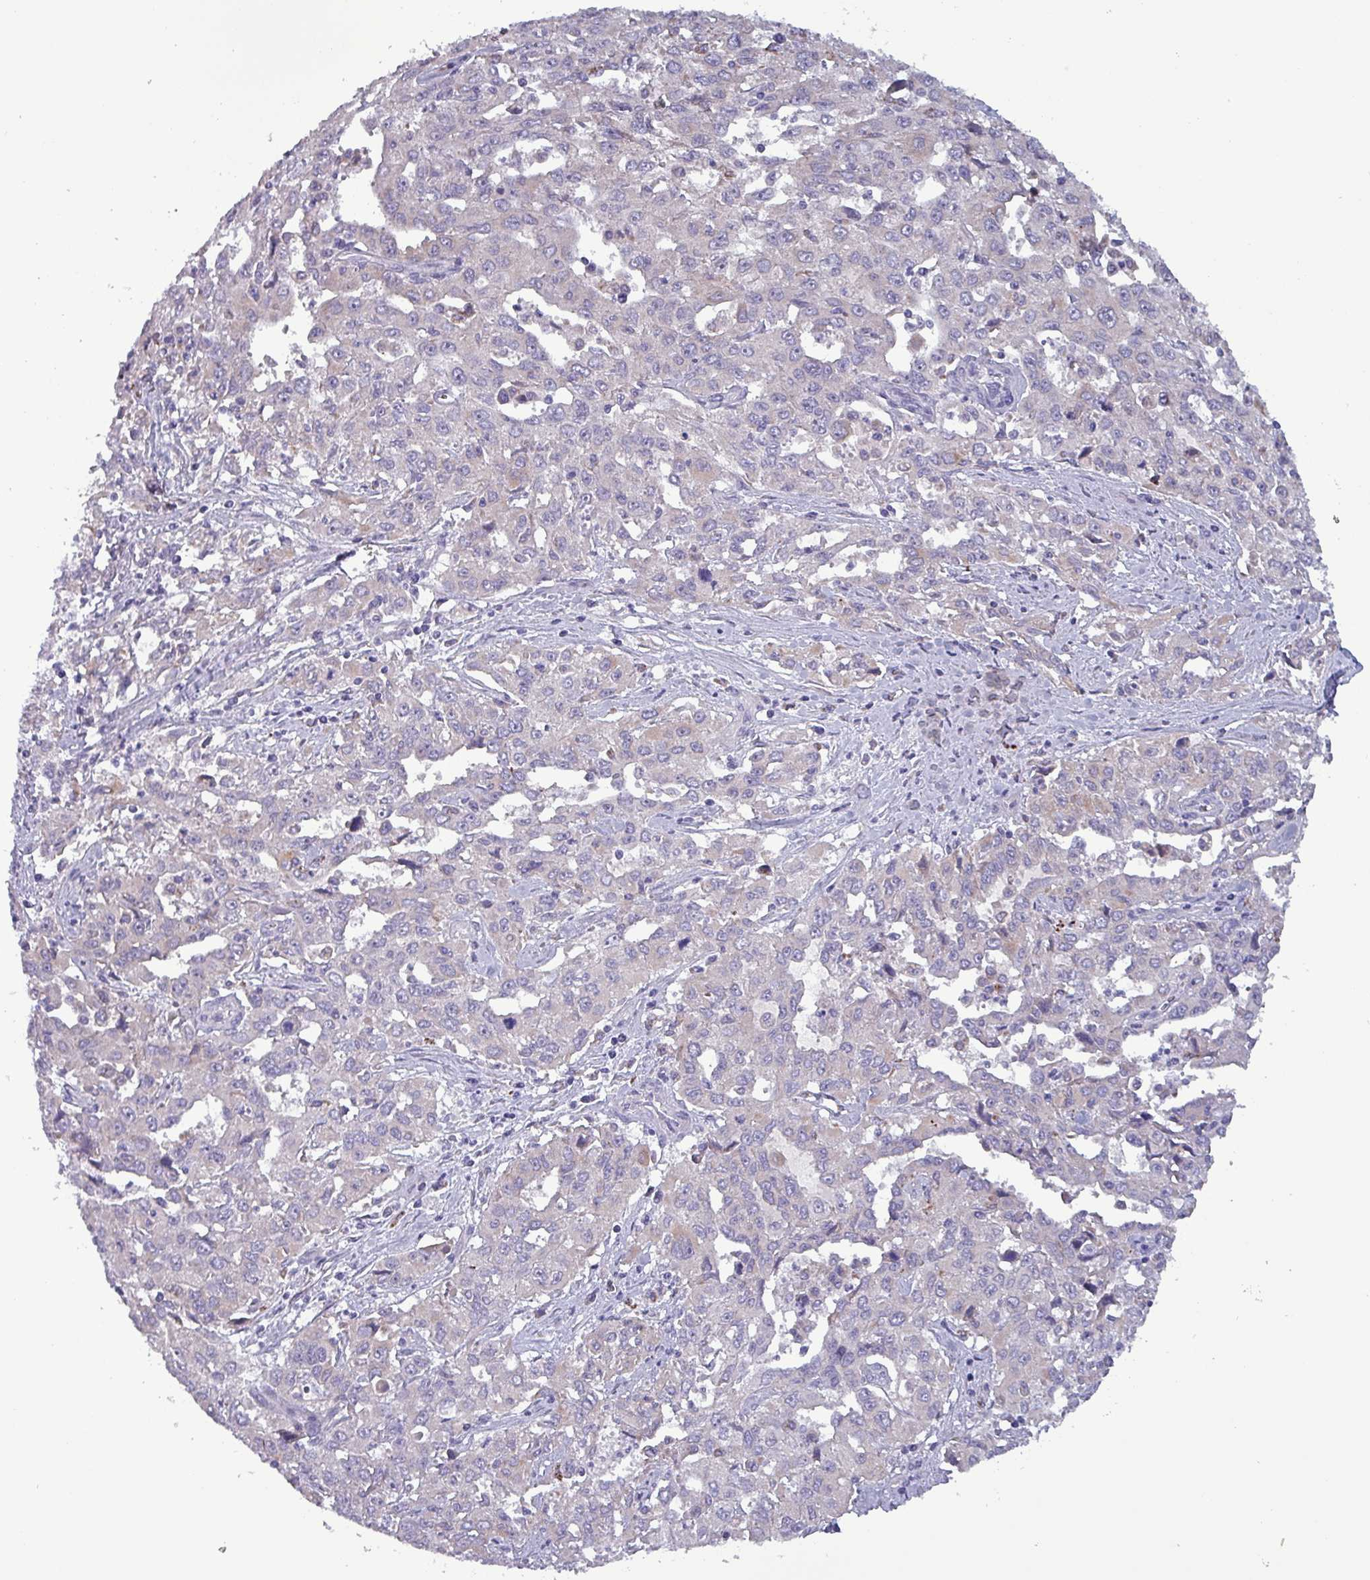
{"staining": {"intensity": "negative", "quantity": "none", "location": "none"}, "tissue": "liver cancer", "cell_type": "Tumor cells", "image_type": "cancer", "snomed": [{"axis": "morphology", "description": "Carcinoma, Hepatocellular, NOS"}, {"axis": "topography", "description": "Liver"}], "caption": "IHC micrograph of human liver hepatocellular carcinoma stained for a protein (brown), which exhibits no expression in tumor cells.", "gene": "HSD3B7", "patient": {"sex": "male", "age": 63}}